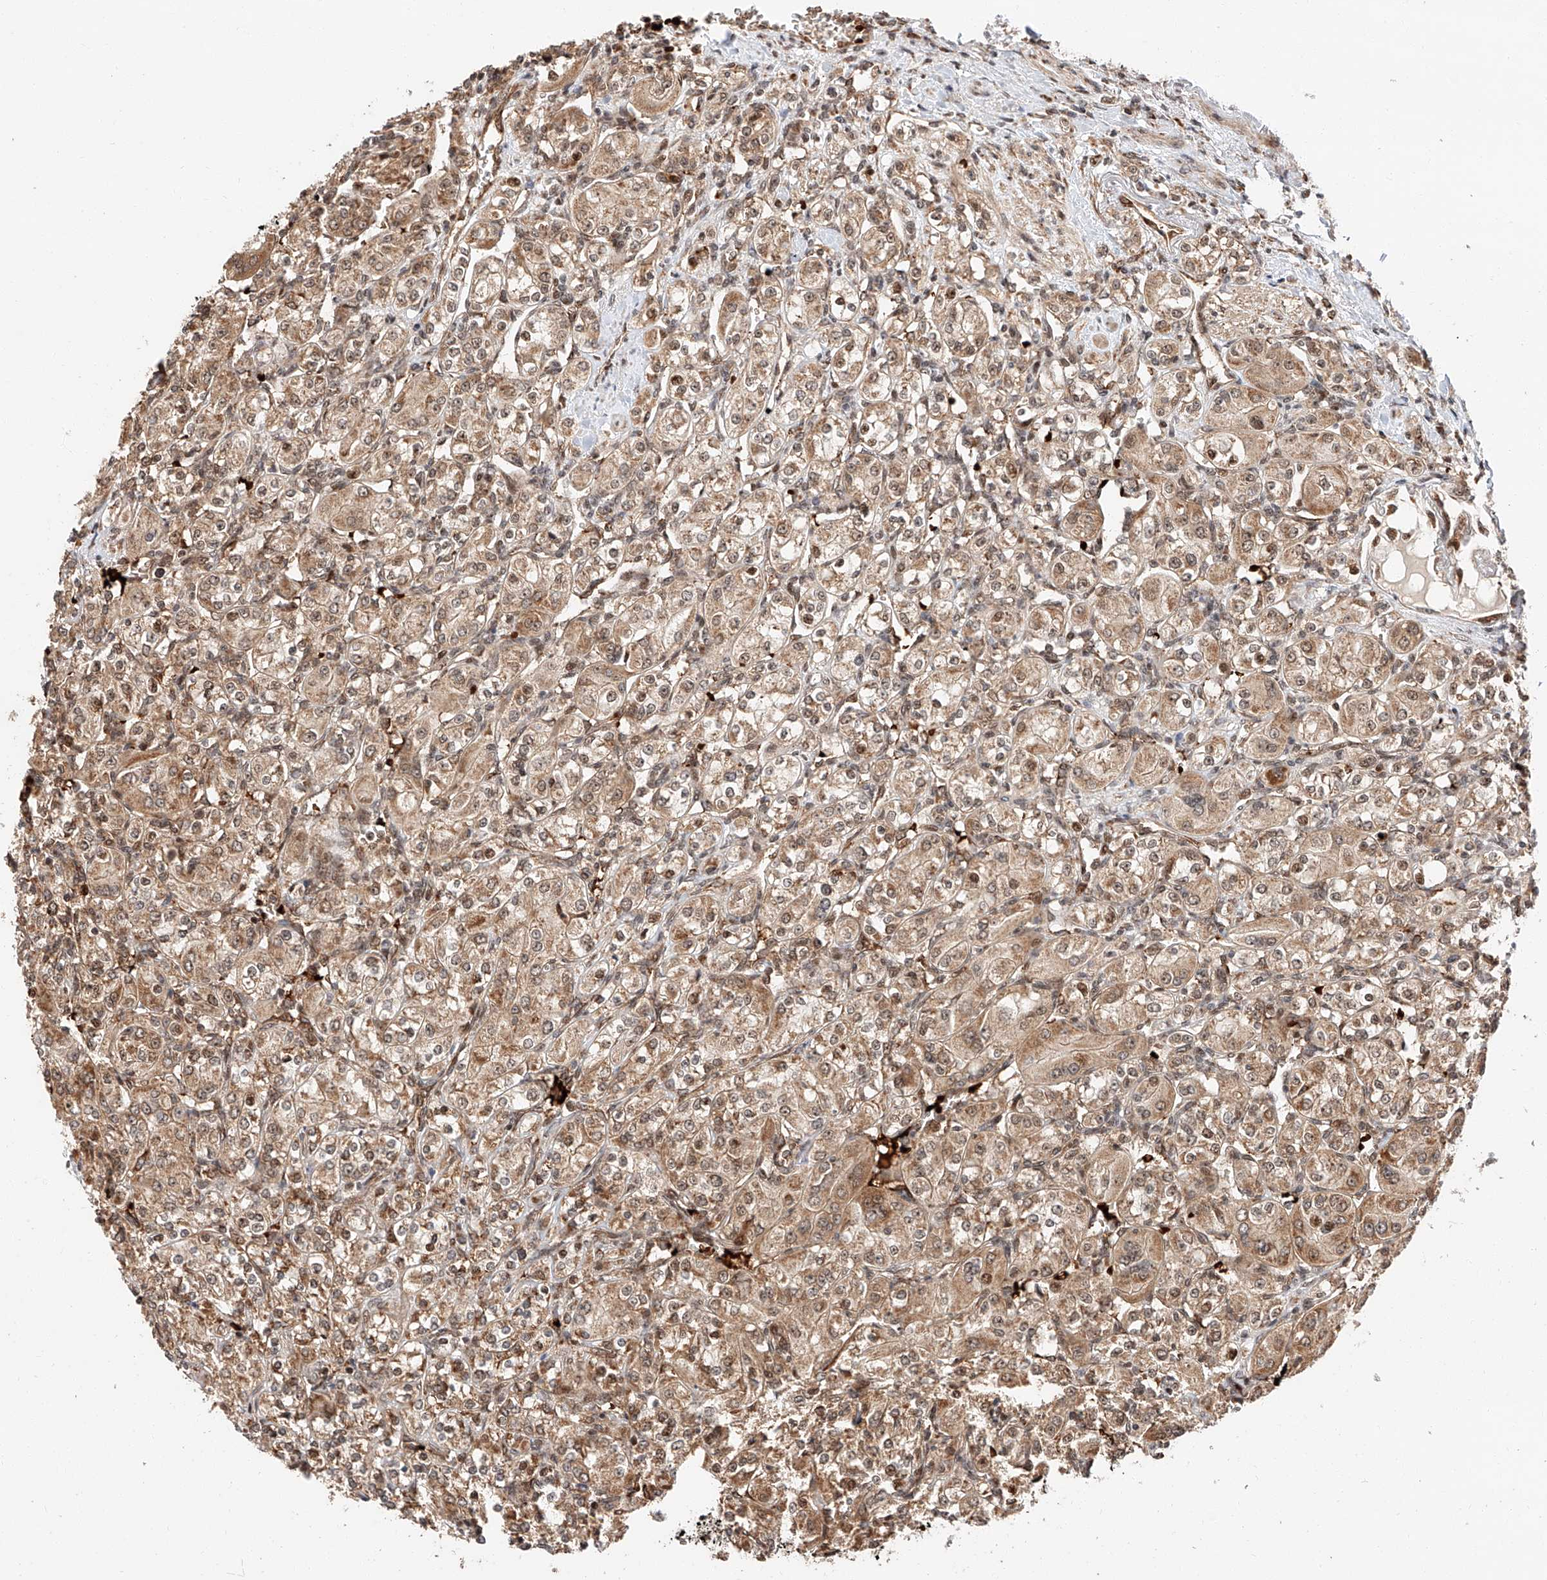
{"staining": {"intensity": "moderate", "quantity": ">75%", "location": "cytoplasmic/membranous"}, "tissue": "renal cancer", "cell_type": "Tumor cells", "image_type": "cancer", "snomed": [{"axis": "morphology", "description": "Adenocarcinoma, NOS"}, {"axis": "topography", "description": "Kidney"}], "caption": "This histopathology image reveals immunohistochemistry (IHC) staining of human adenocarcinoma (renal), with medium moderate cytoplasmic/membranous expression in about >75% of tumor cells.", "gene": "THTPA", "patient": {"sex": "male", "age": 77}}